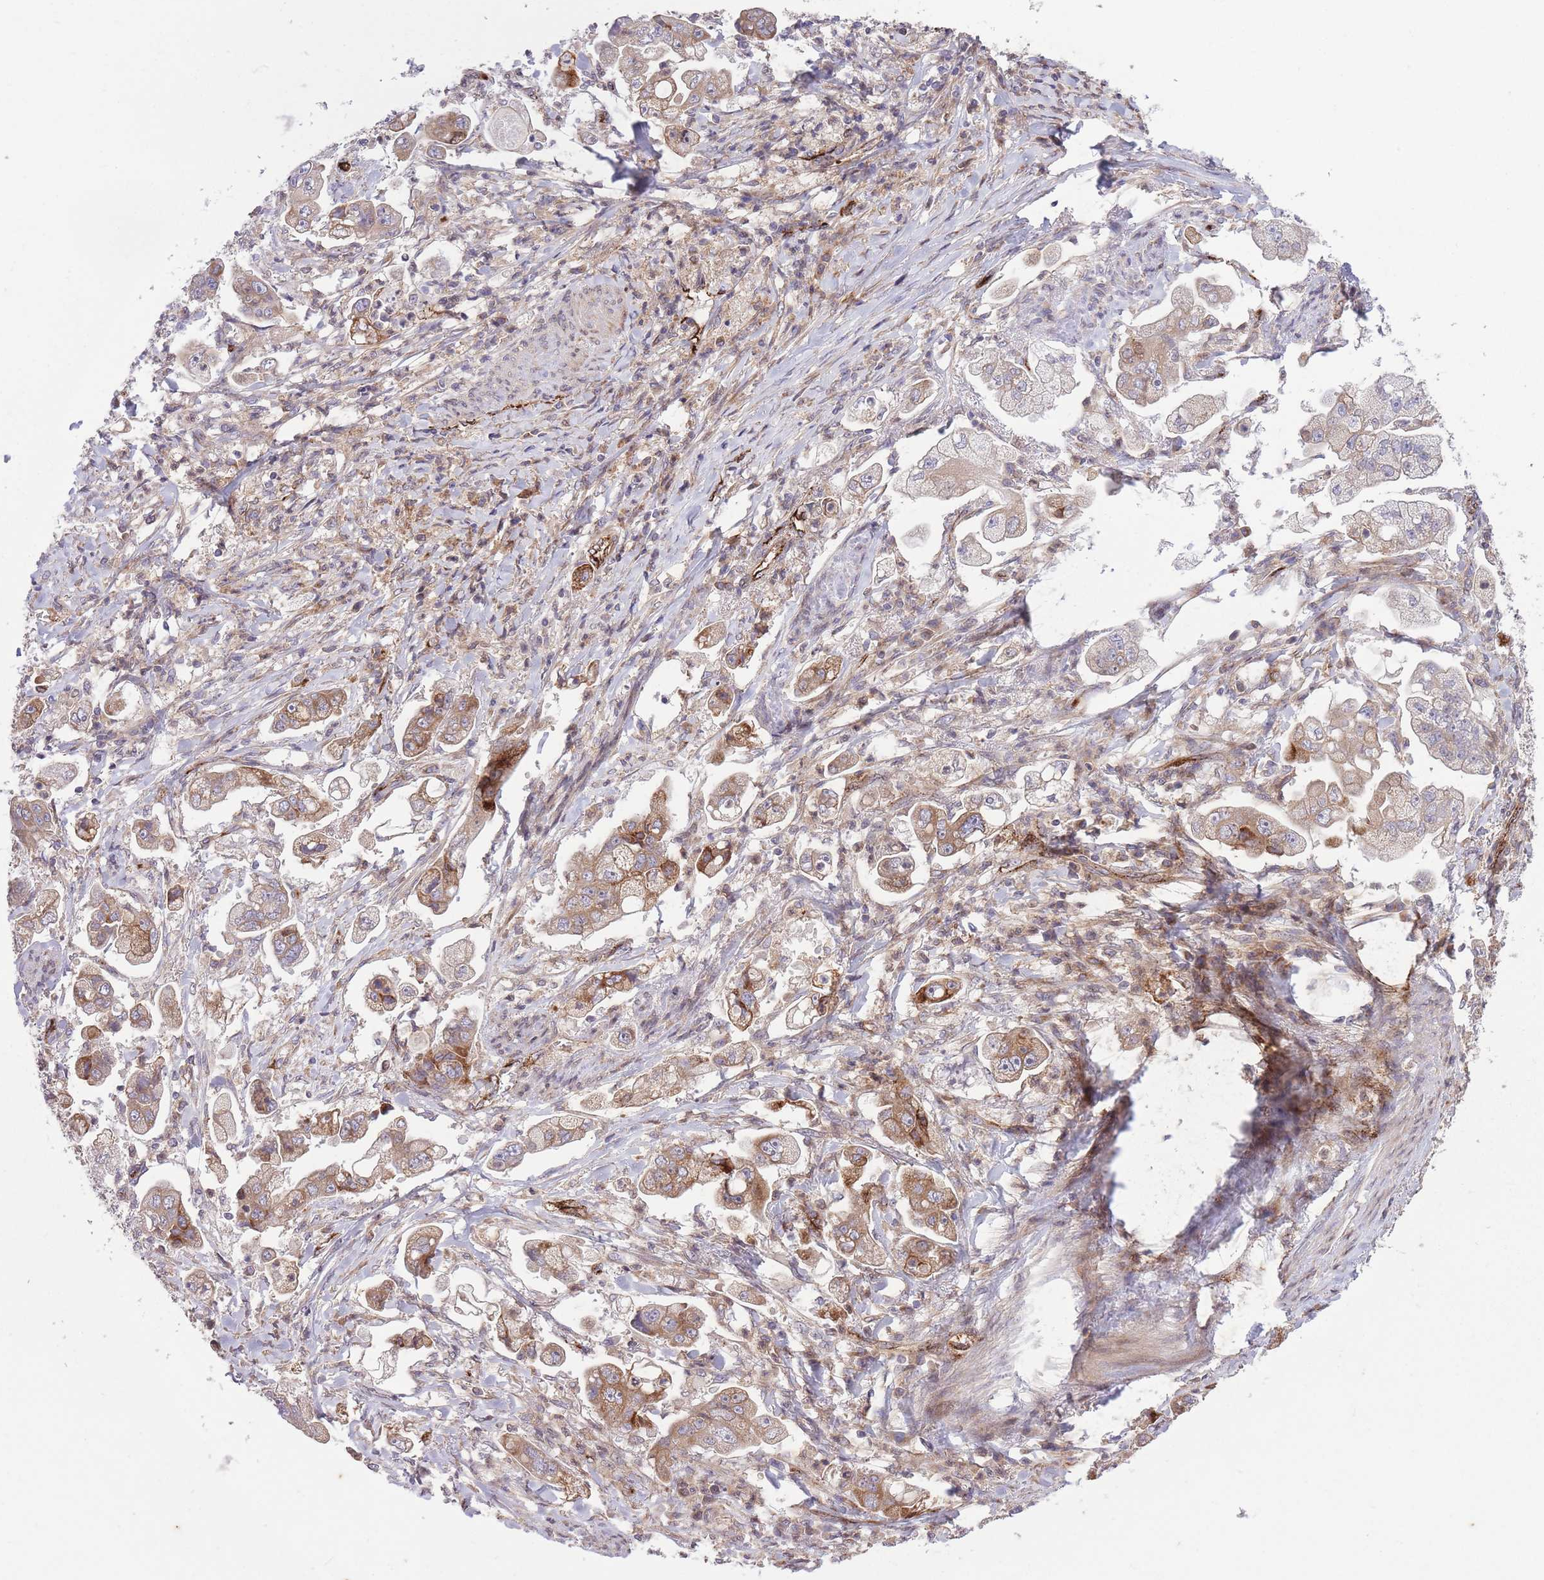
{"staining": {"intensity": "moderate", "quantity": ">75%", "location": "cytoplasmic/membranous"}, "tissue": "stomach cancer", "cell_type": "Tumor cells", "image_type": "cancer", "snomed": [{"axis": "morphology", "description": "Adenocarcinoma, NOS"}, {"axis": "topography", "description": "Stomach"}], "caption": "Immunohistochemical staining of stomach cancer (adenocarcinoma) displays medium levels of moderate cytoplasmic/membranous staining in about >75% of tumor cells.", "gene": "CISH", "patient": {"sex": "male", "age": 62}}